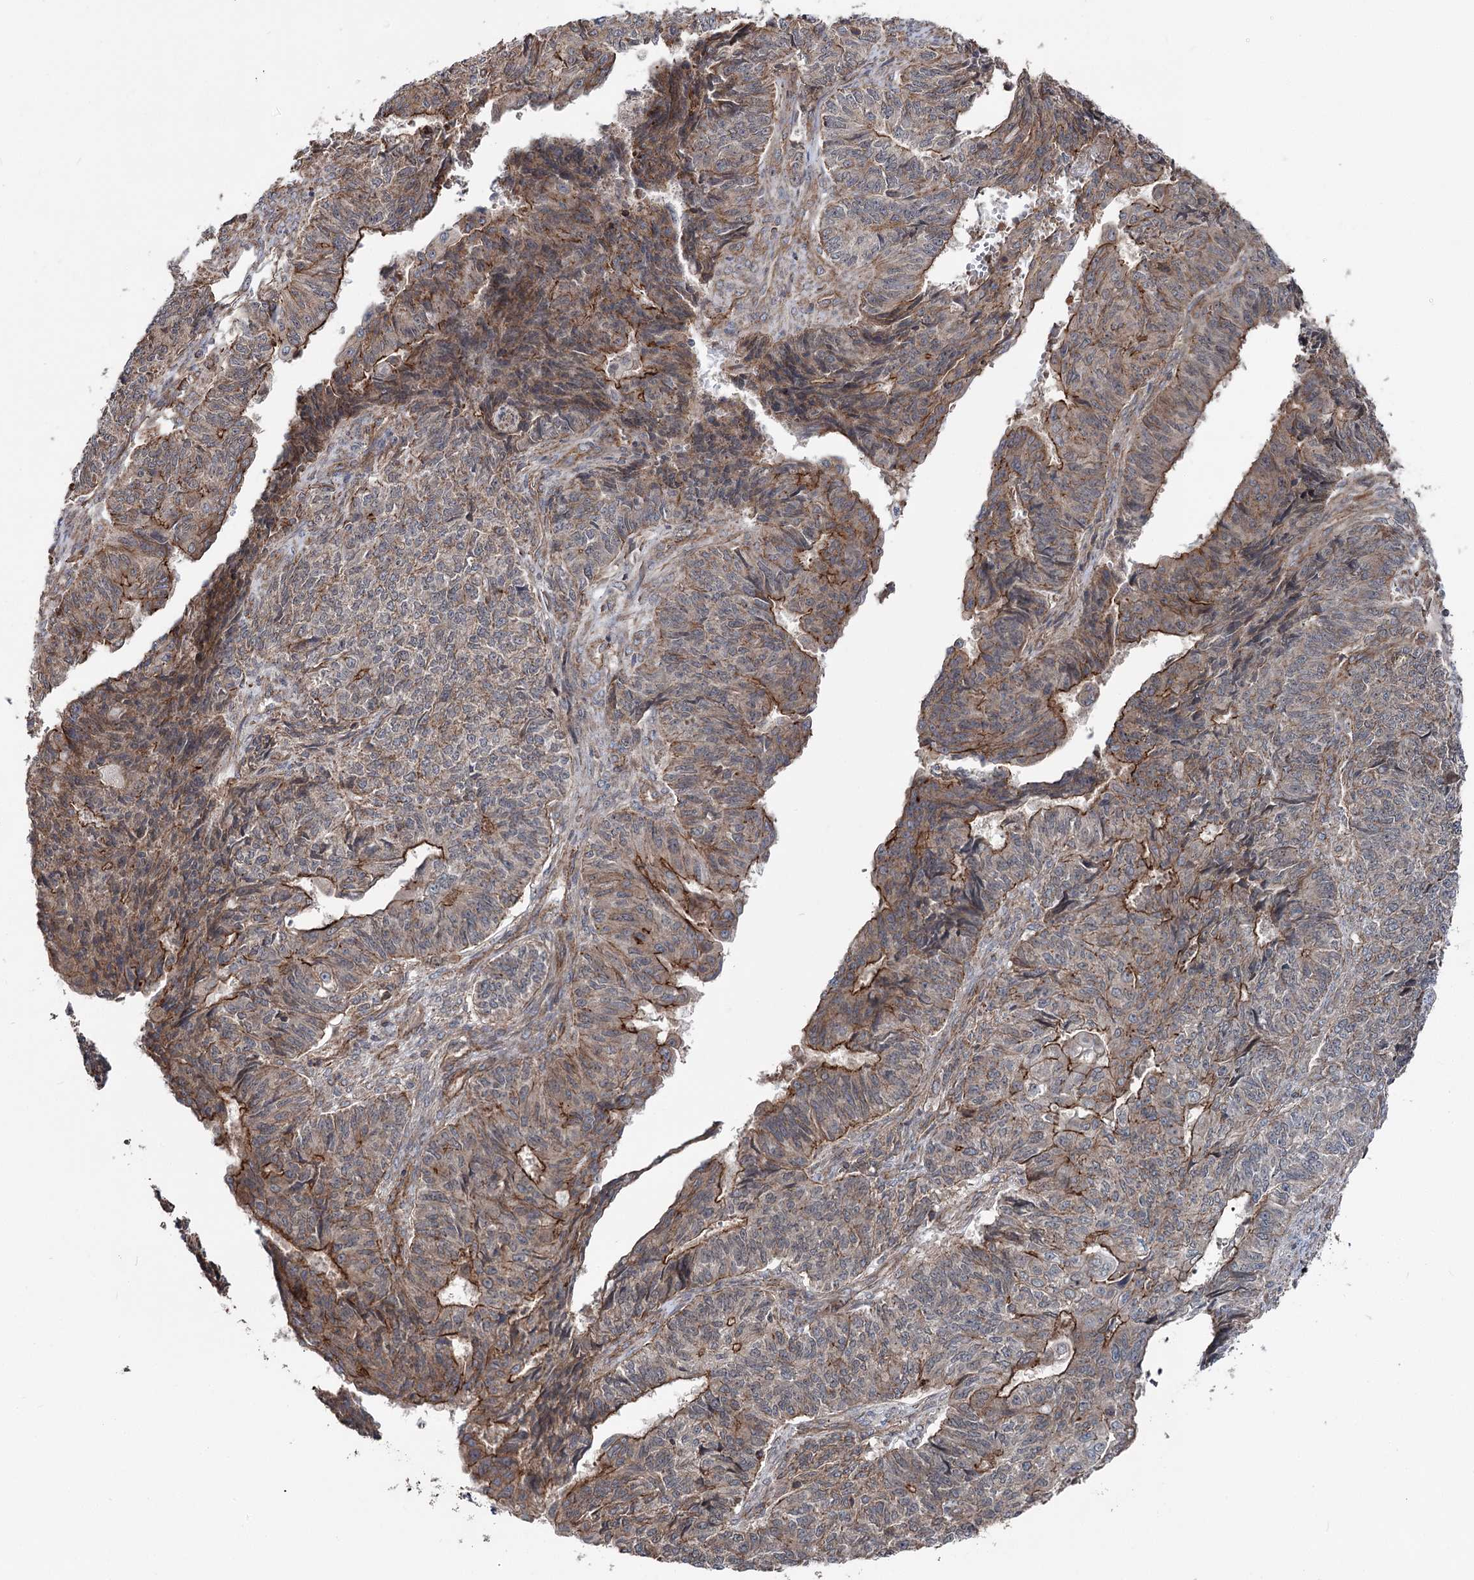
{"staining": {"intensity": "moderate", "quantity": "25%-75%", "location": "cytoplasmic/membranous"}, "tissue": "endometrial cancer", "cell_type": "Tumor cells", "image_type": "cancer", "snomed": [{"axis": "morphology", "description": "Adenocarcinoma, NOS"}, {"axis": "topography", "description": "Endometrium"}], "caption": "Human endometrial cancer stained with a brown dye shows moderate cytoplasmic/membranous positive staining in approximately 25%-75% of tumor cells.", "gene": "ITFG2", "patient": {"sex": "female", "age": 32}}